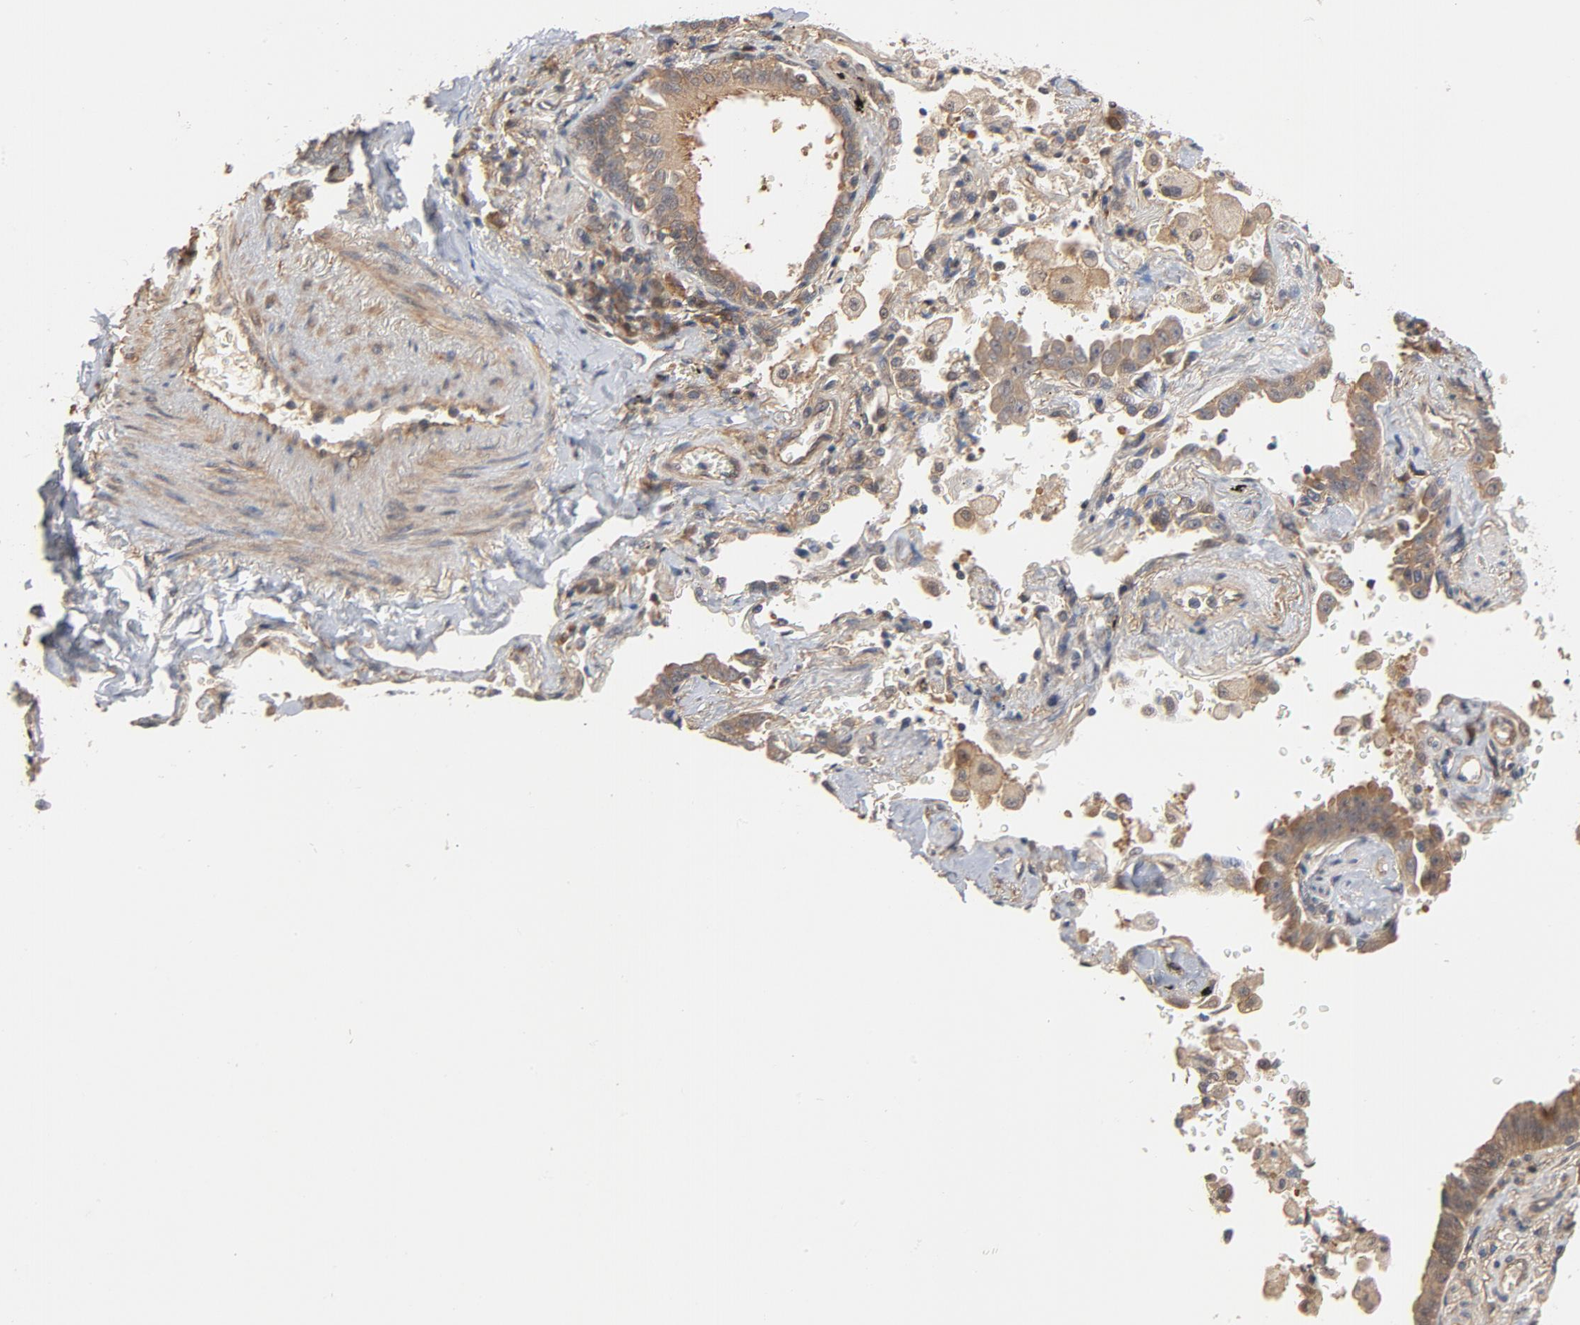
{"staining": {"intensity": "weak", "quantity": ">75%", "location": "cytoplasmic/membranous"}, "tissue": "lung cancer", "cell_type": "Tumor cells", "image_type": "cancer", "snomed": [{"axis": "morphology", "description": "Adenocarcinoma, NOS"}, {"axis": "topography", "description": "Lung"}], "caption": "DAB (3,3'-diaminobenzidine) immunohistochemical staining of human lung cancer (adenocarcinoma) reveals weak cytoplasmic/membranous protein staining in approximately >75% of tumor cells. The staining was performed using DAB to visualize the protein expression in brown, while the nuclei were stained in blue with hematoxylin (Magnification: 20x).", "gene": "PITPNM2", "patient": {"sex": "female", "age": 64}}